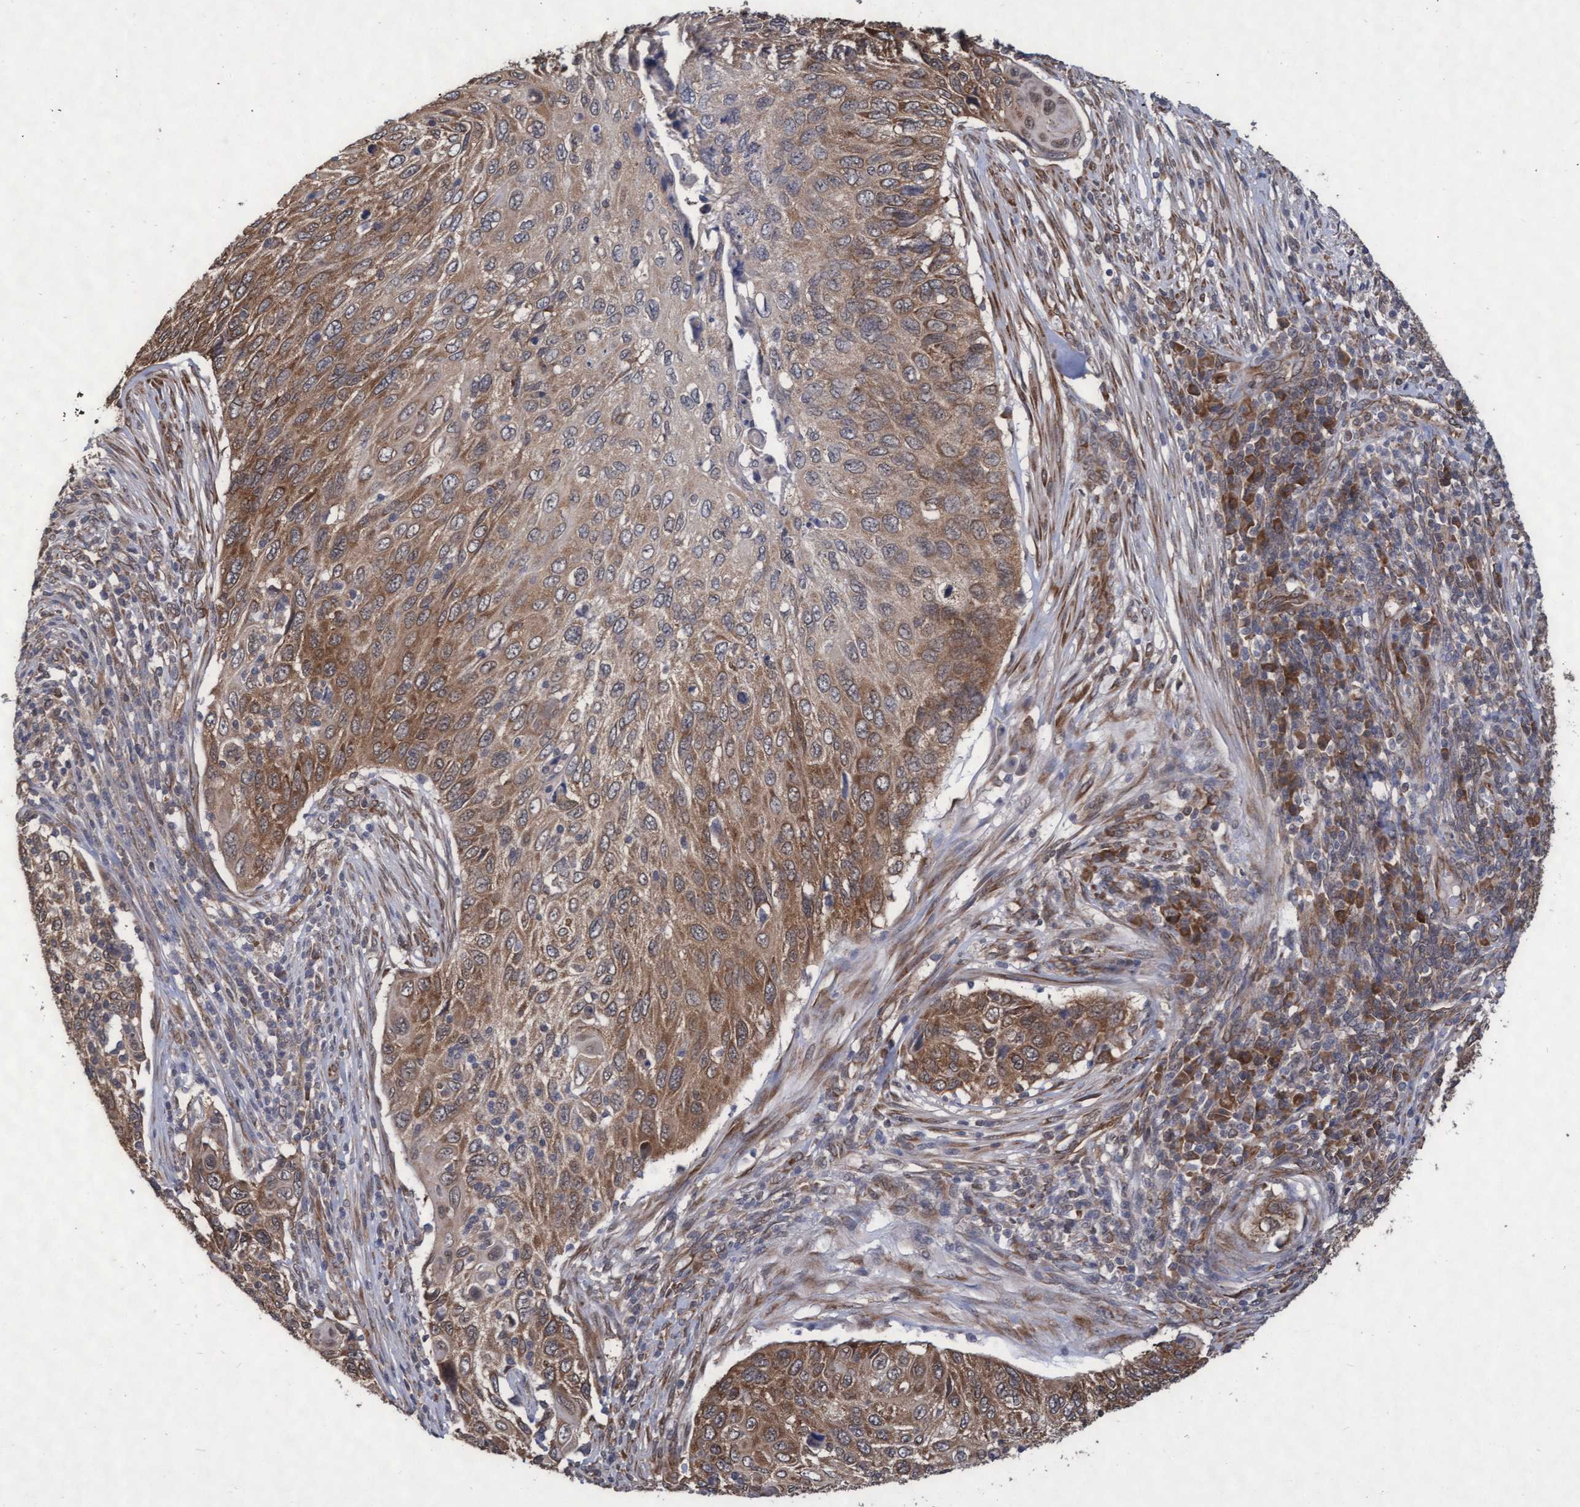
{"staining": {"intensity": "moderate", "quantity": ">75%", "location": "cytoplasmic/membranous"}, "tissue": "cervical cancer", "cell_type": "Tumor cells", "image_type": "cancer", "snomed": [{"axis": "morphology", "description": "Squamous cell carcinoma, NOS"}, {"axis": "topography", "description": "Cervix"}], "caption": "About >75% of tumor cells in cervical cancer exhibit moderate cytoplasmic/membranous protein positivity as visualized by brown immunohistochemical staining.", "gene": "ABCF2", "patient": {"sex": "female", "age": 70}}